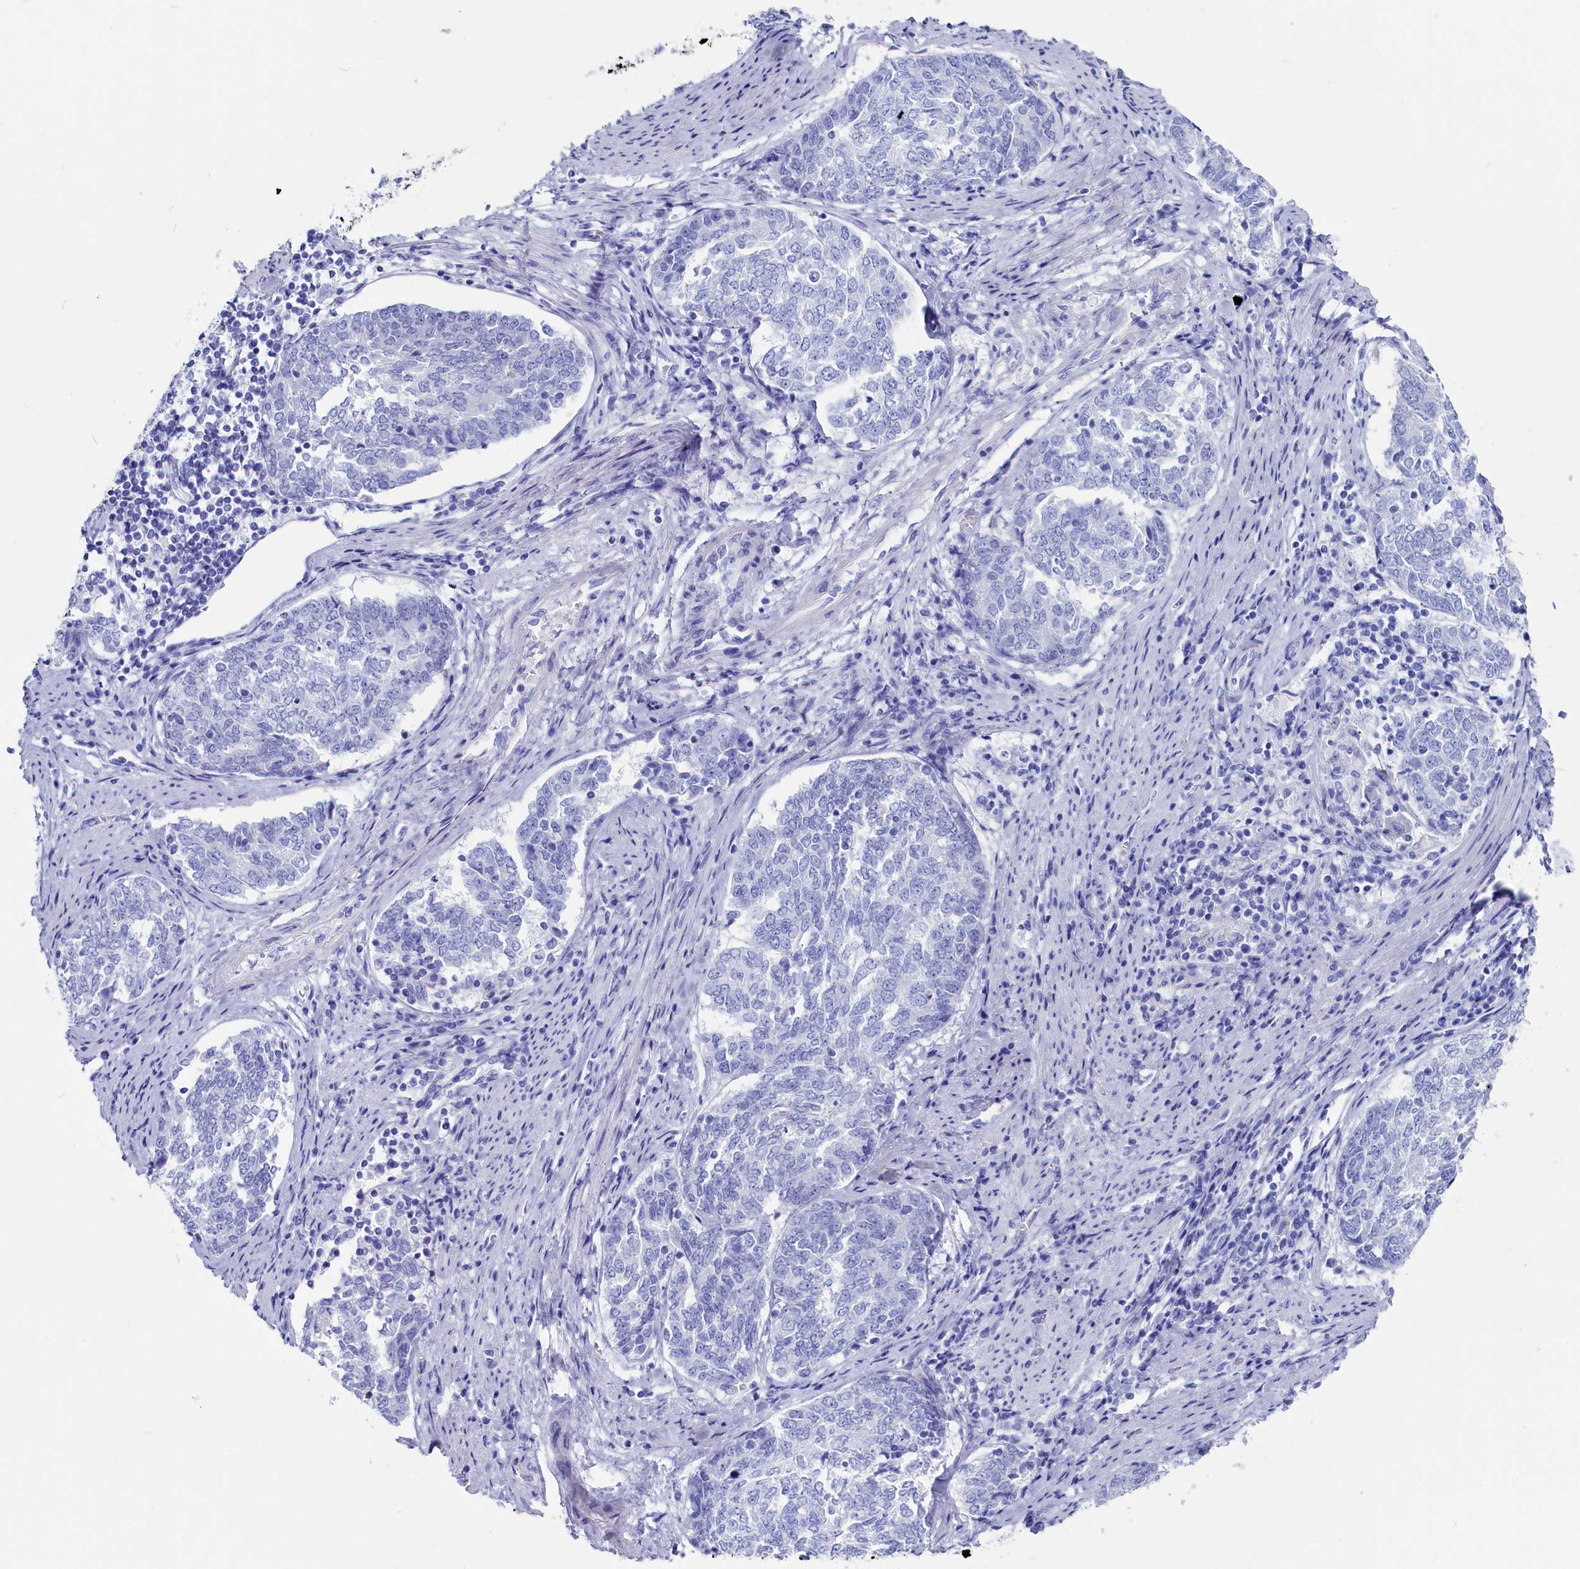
{"staining": {"intensity": "negative", "quantity": "none", "location": "none"}, "tissue": "endometrial cancer", "cell_type": "Tumor cells", "image_type": "cancer", "snomed": [{"axis": "morphology", "description": "Adenocarcinoma, NOS"}, {"axis": "topography", "description": "Endometrium"}], "caption": "This is an immunohistochemistry photomicrograph of endometrial cancer (adenocarcinoma). There is no positivity in tumor cells.", "gene": "ANKRD29", "patient": {"sex": "female", "age": 80}}